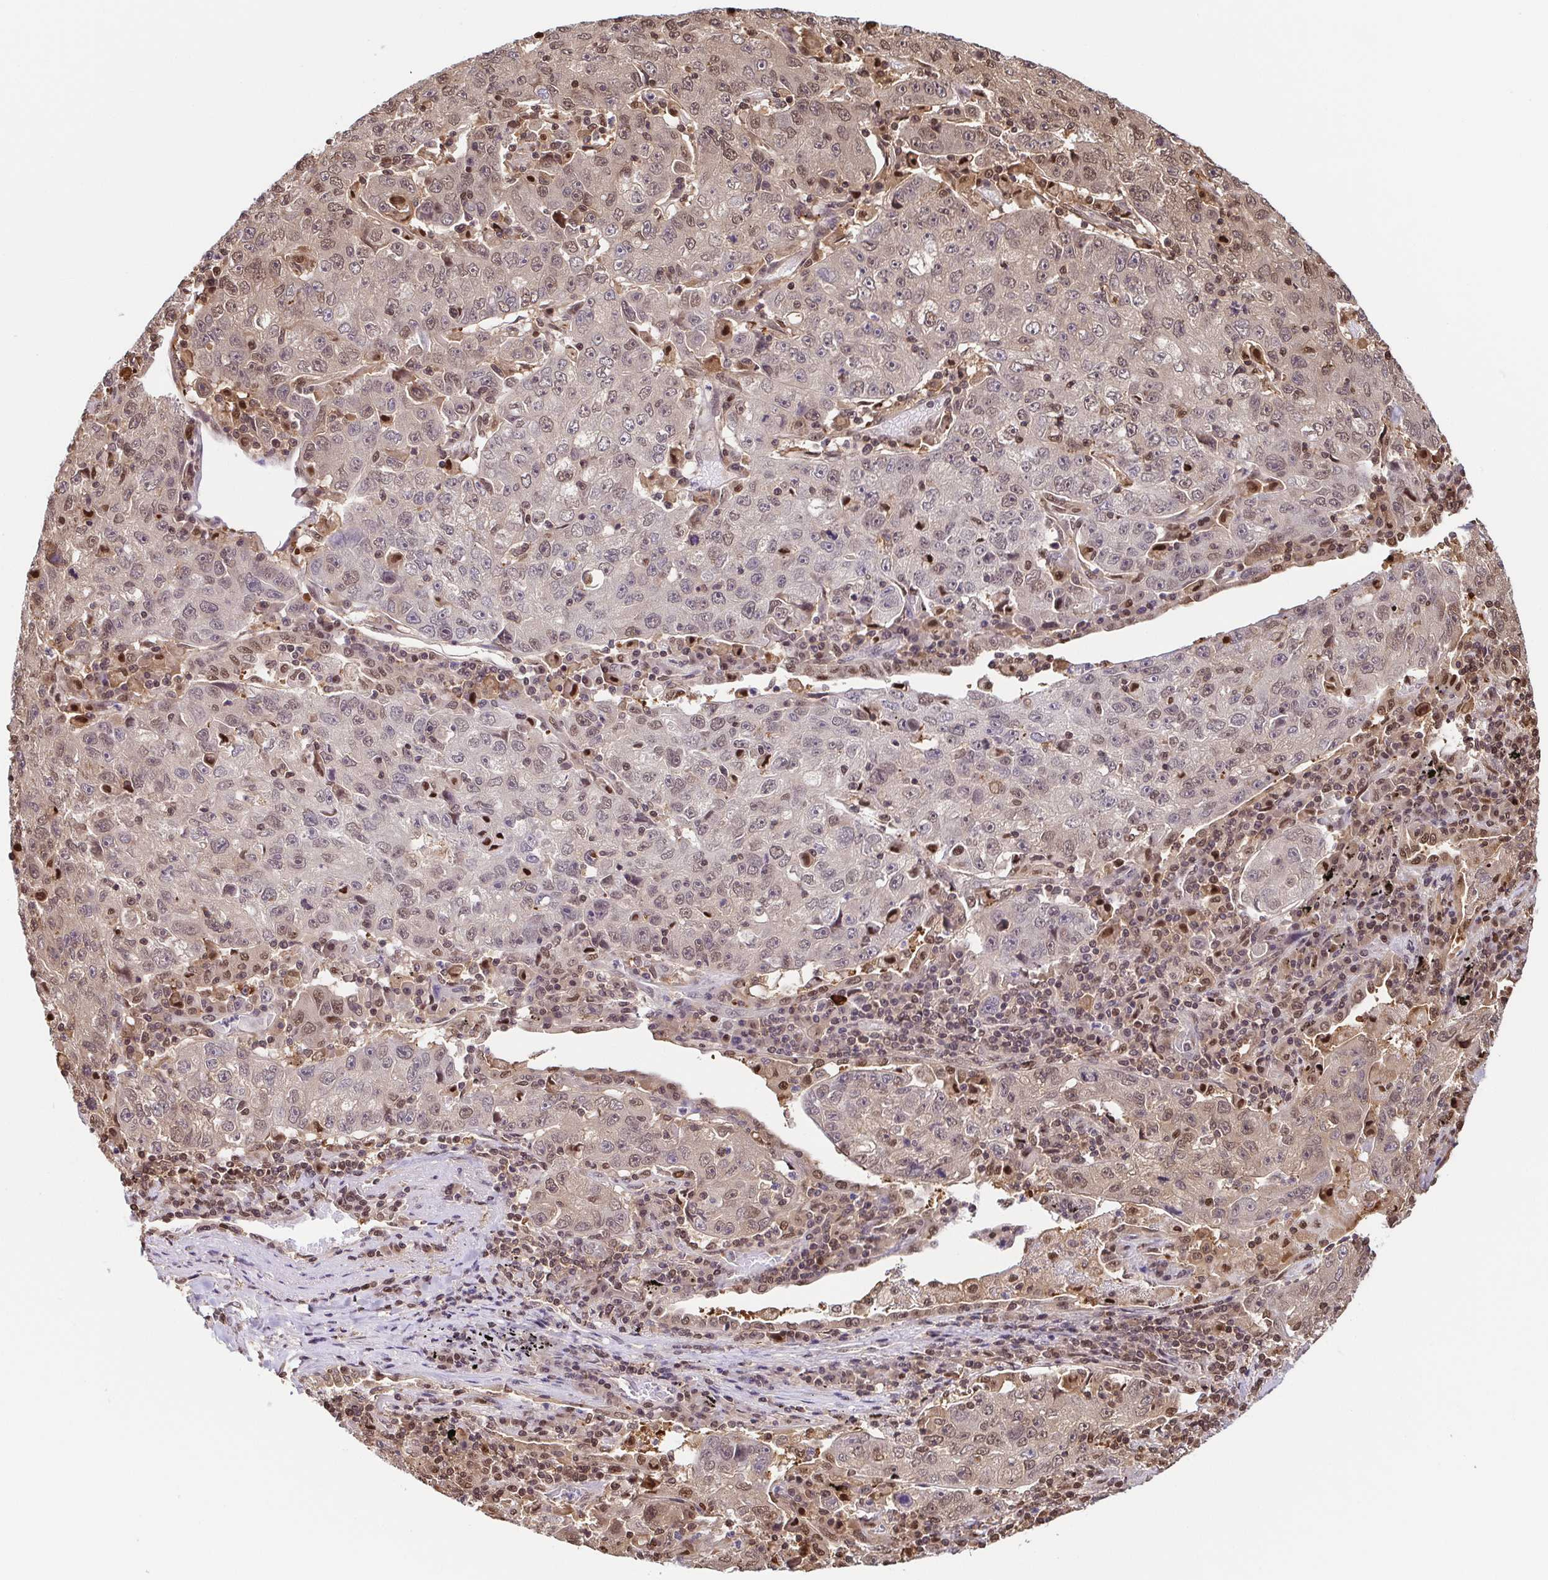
{"staining": {"intensity": "moderate", "quantity": "25%-75%", "location": "cytoplasmic/membranous,nuclear"}, "tissue": "lung cancer", "cell_type": "Tumor cells", "image_type": "cancer", "snomed": [{"axis": "morphology", "description": "Normal morphology"}, {"axis": "morphology", "description": "Adenocarcinoma, NOS"}, {"axis": "topography", "description": "Lymph node"}, {"axis": "topography", "description": "Lung"}], "caption": "This is a histology image of immunohistochemistry staining of lung cancer (adenocarcinoma), which shows moderate staining in the cytoplasmic/membranous and nuclear of tumor cells.", "gene": "PSMB9", "patient": {"sex": "female", "age": 57}}